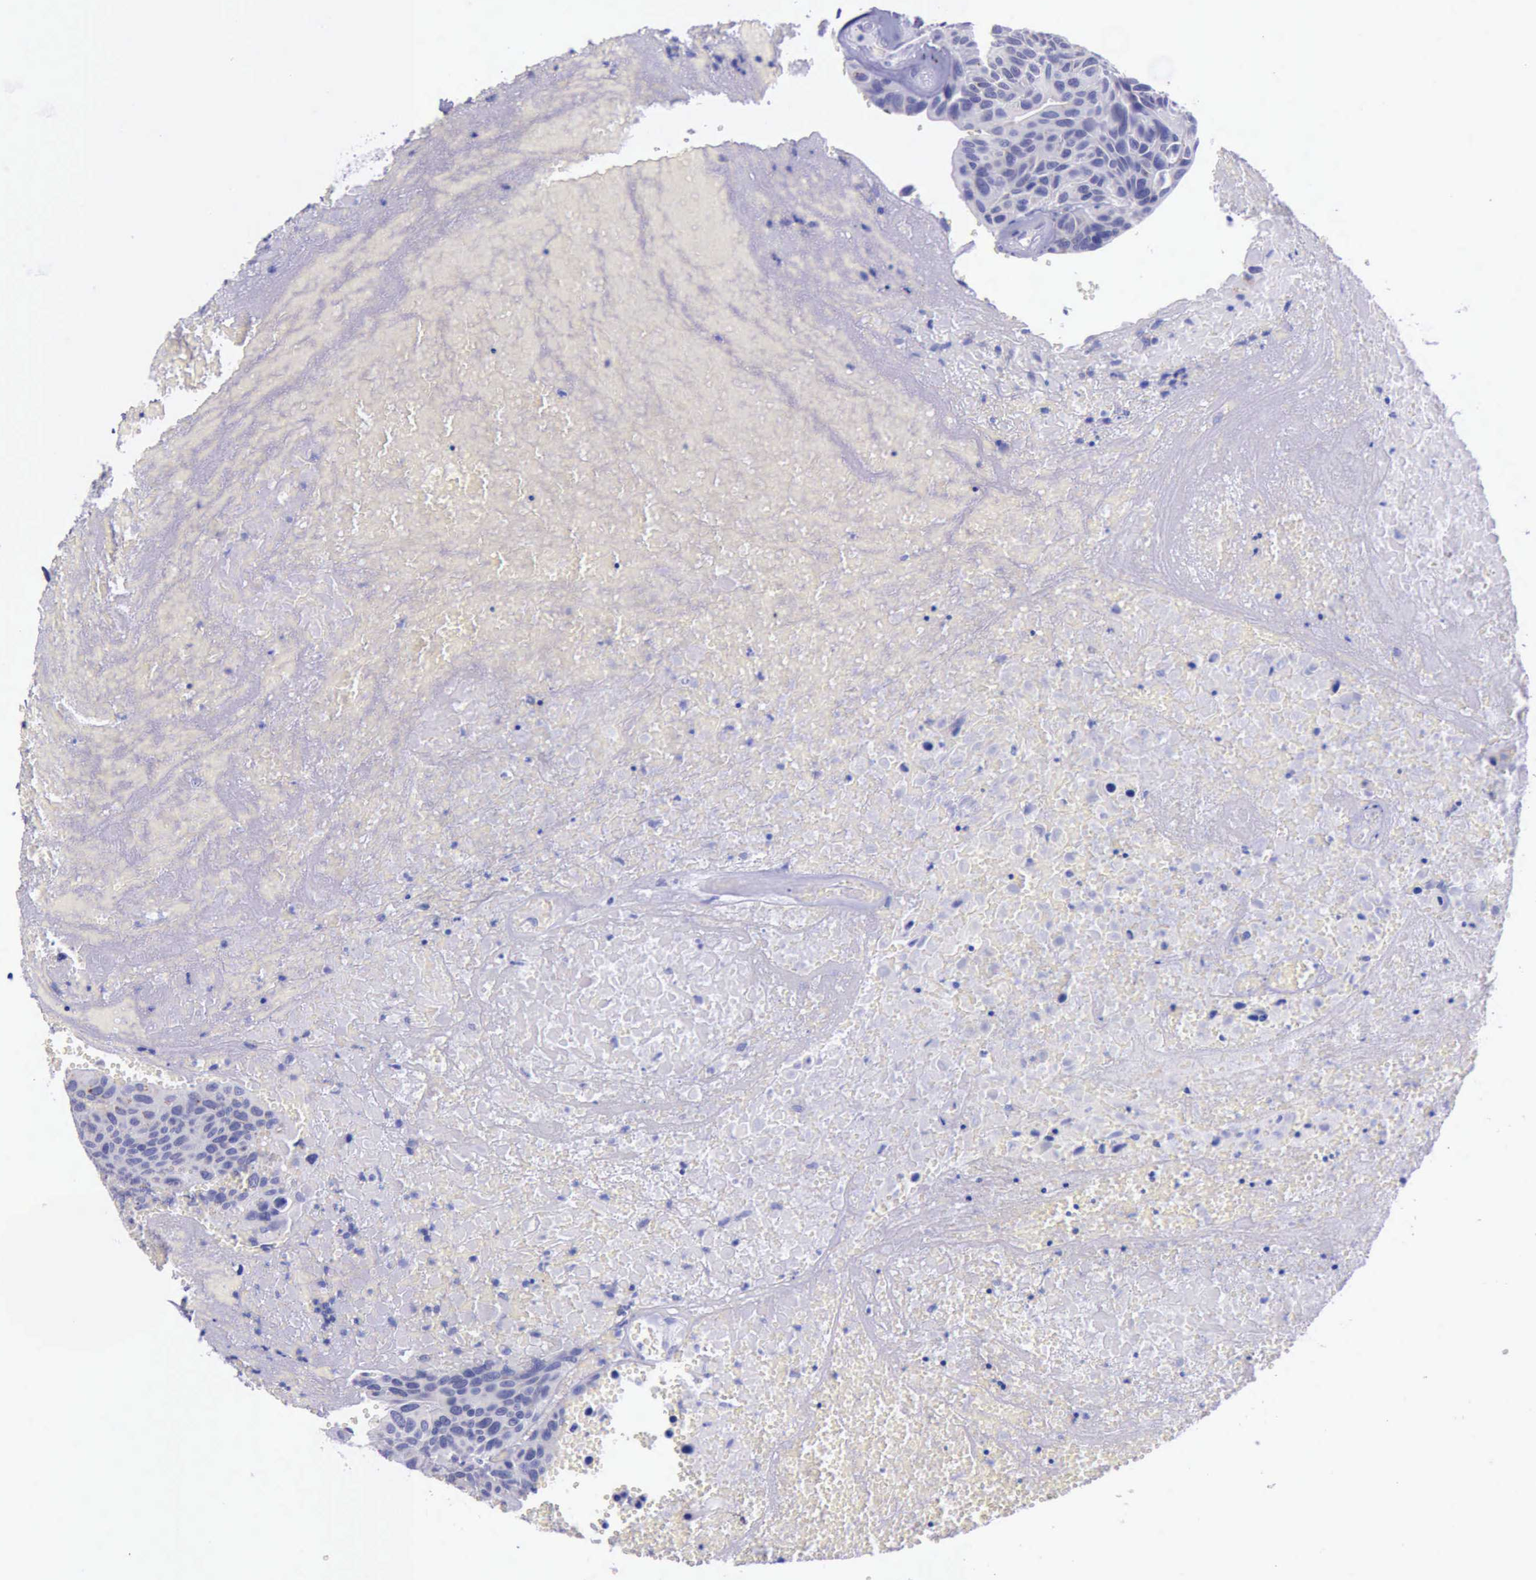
{"staining": {"intensity": "negative", "quantity": "none", "location": "none"}, "tissue": "urothelial cancer", "cell_type": "Tumor cells", "image_type": "cancer", "snomed": [{"axis": "morphology", "description": "Urothelial carcinoma, High grade"}, {"axis": "topography", "description": "Urinary bladder"}], "caption": "This is an immunohistochemistry image of urothelial cancer. There is no staining in tumor cells.", "gene": "GLA", "patient": {"sex": "male", "age": 66}}